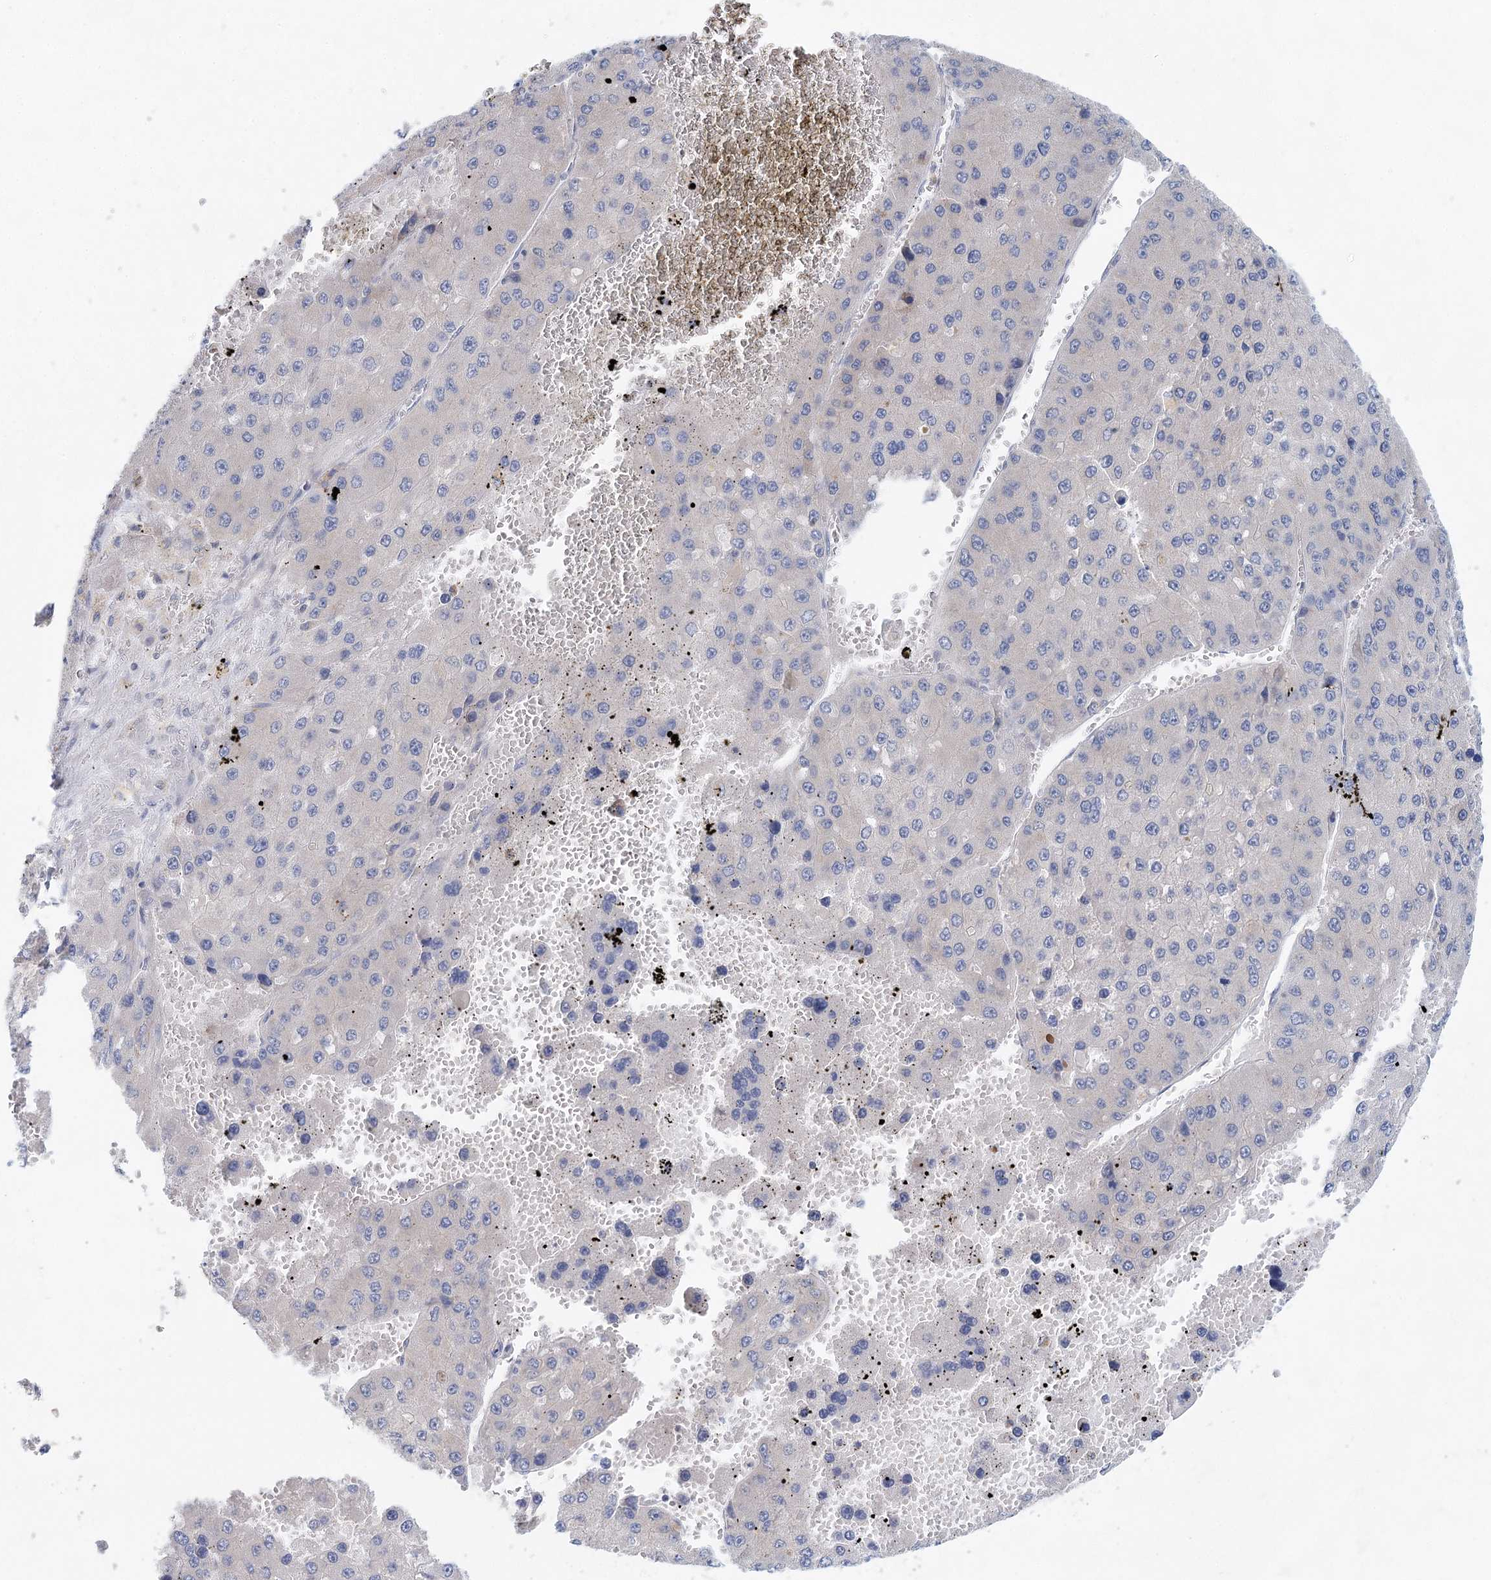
{"staining": {"intensity": "negative", "quantity": "none", "location": "none"}, "tissue": "liver cancer", "cell_type": "Tumor cells", "image_type": "cancer", "snomed": [{"axis": "morphology", "description": "Carcinoma, Hepatocellular, NOS"}, {"axis": "topography", "description": "Liver"}], "caption": "High power microscopy histopathology image of an IHC micrograph of hepatocellular carcinoma (liver), revealing no significant staining in tumor cells. (Brightfield microscopy of DAB (3,3'-diaminobenzidine) IHC at high magnification).", "gene": "BLTP1", "patient": {"sex": "female", "age": 73}}